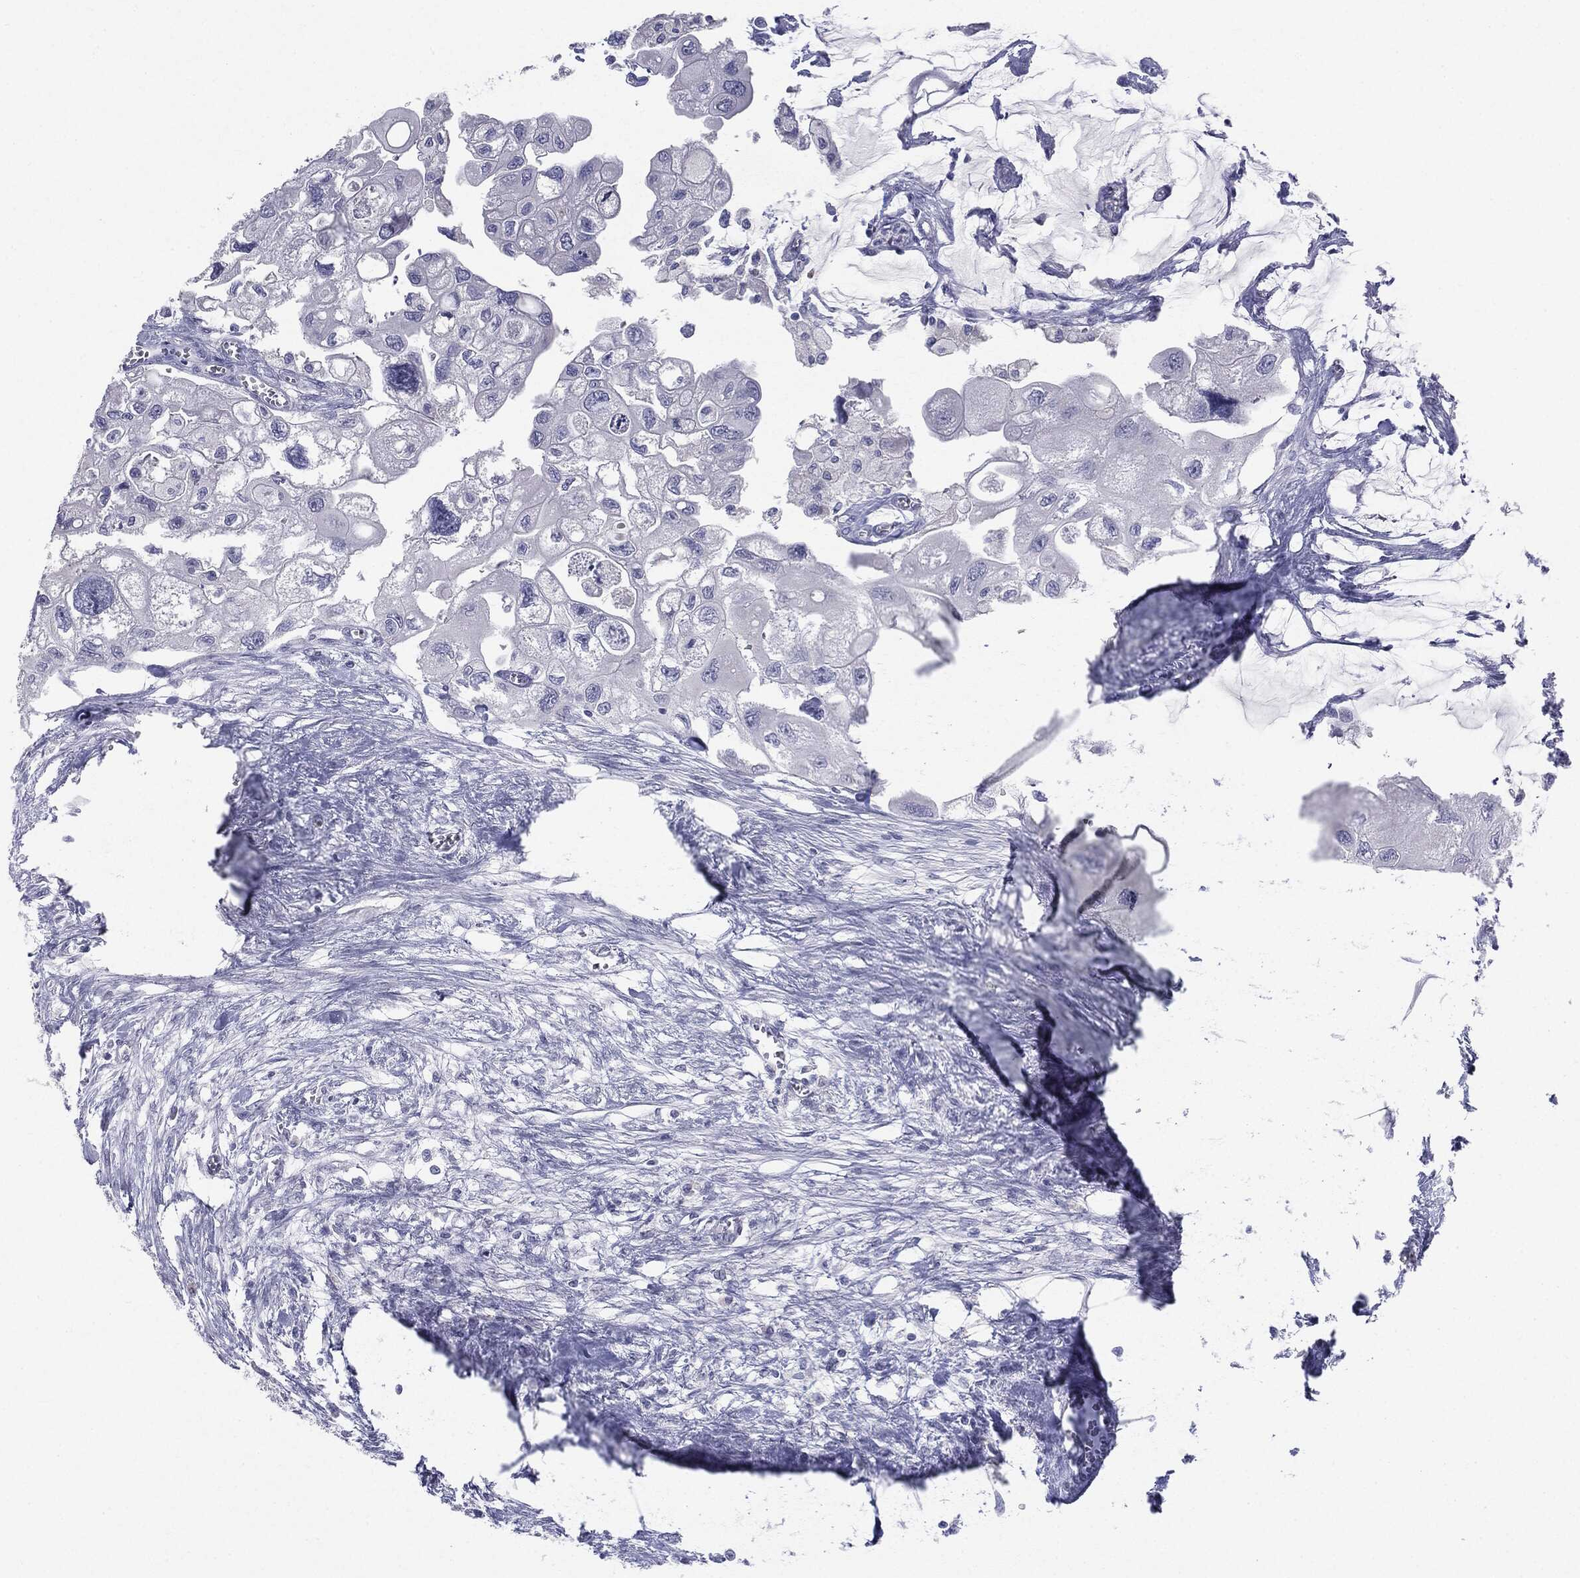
{"staining": {"intensity": "negative", "quantity": "none", "location": "none"}, "tissue": "urothelial cancer", "cell_type": "Tumor cells", "image_type": "cancer", "snomed": [{"axis": "morphology", "description": "Urothelial carcinoma, High grade"}, {"axis": "topography", "description": "Urinary bladder"}], "caption": "Immunohistochemistry micrograph of neoplastic tissue: human urothelial cancer stained with DAB (3,3'-diaminobenzidine) reveals no significant protein positivity in tumor cells.", "gene": "SERPINB4", "patient": {"sex": "male", "age": 59}}